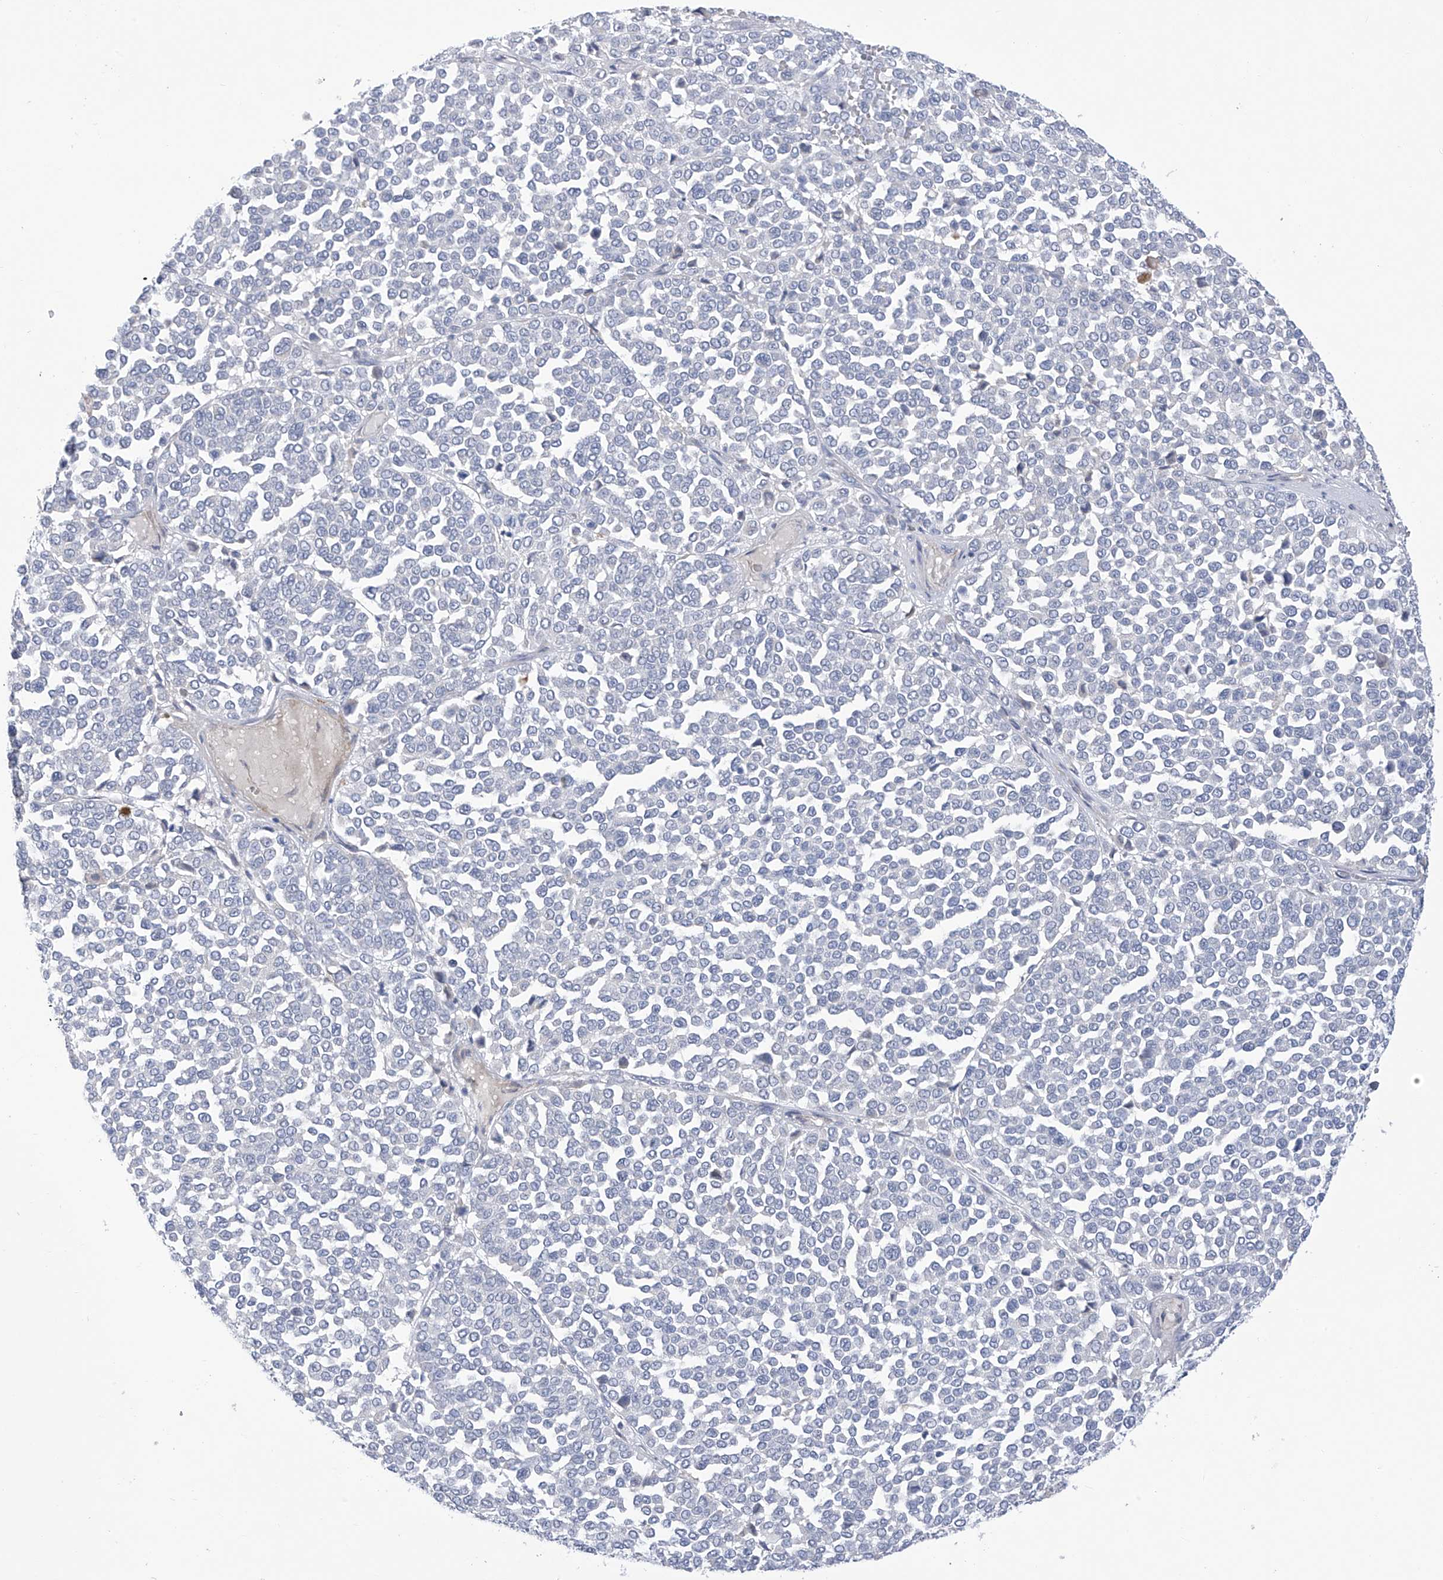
{"staining": {"intensity": "negative", "quantity": "none", "location": "none"}, "tissue": "melanoma", "cell_type": "Tumor cells", "image_type": "cancer", "snomed": [{"axis": "morphology", "description": "Malignant melanoma, Metastatic site"}, {"axis": "topography", "description": "Pancreas"}], "caption": "Micrograph shows no protein expression in tumor cells of malignant melanoma (metastatic site) tissue.", "gene": "SLCO4A1", "patient": {"sex": "female", "age": 30}}